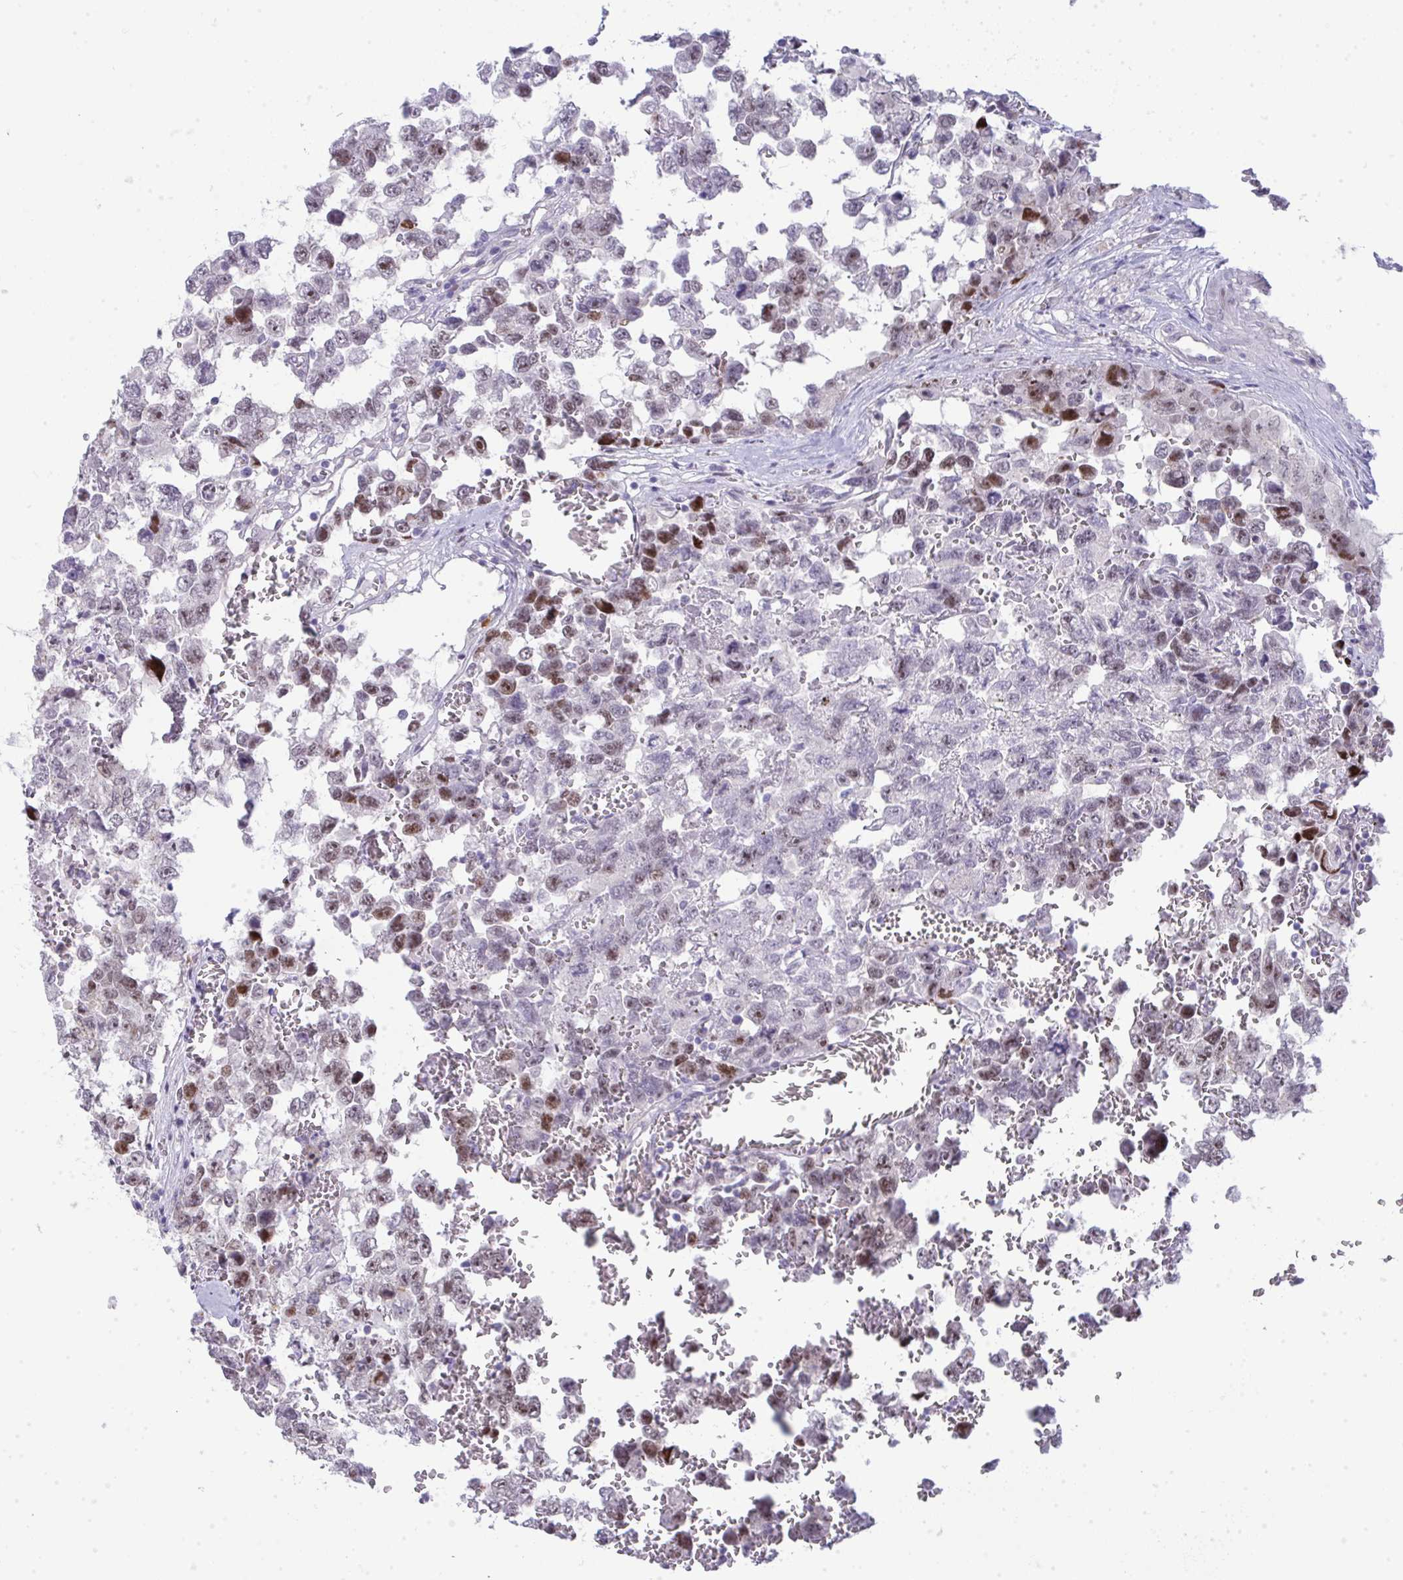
{"staining": {"intensity": "moderate", "quantity": "25%-75%", "location": "nuclear"}, "tissue": "testis cancer", "cell_type": "Tumor cells", "image_type": "cancer", "snomed": [{"axis": "morphology", "description": "Carcinoma, Embryonal, NOS"}, {"axis": "topography", "description": "Testis"}], "caption": "Immunohistochemistry (DAB (3,3'-diaminobenzidine)) staining of human testis embryonal carcinoma exhibits moderate nuclear protein expression in approximately 25%-75% of tumor cells.", "gene": "GALNT16", "patient": {"sex": "male", "age": 18}}